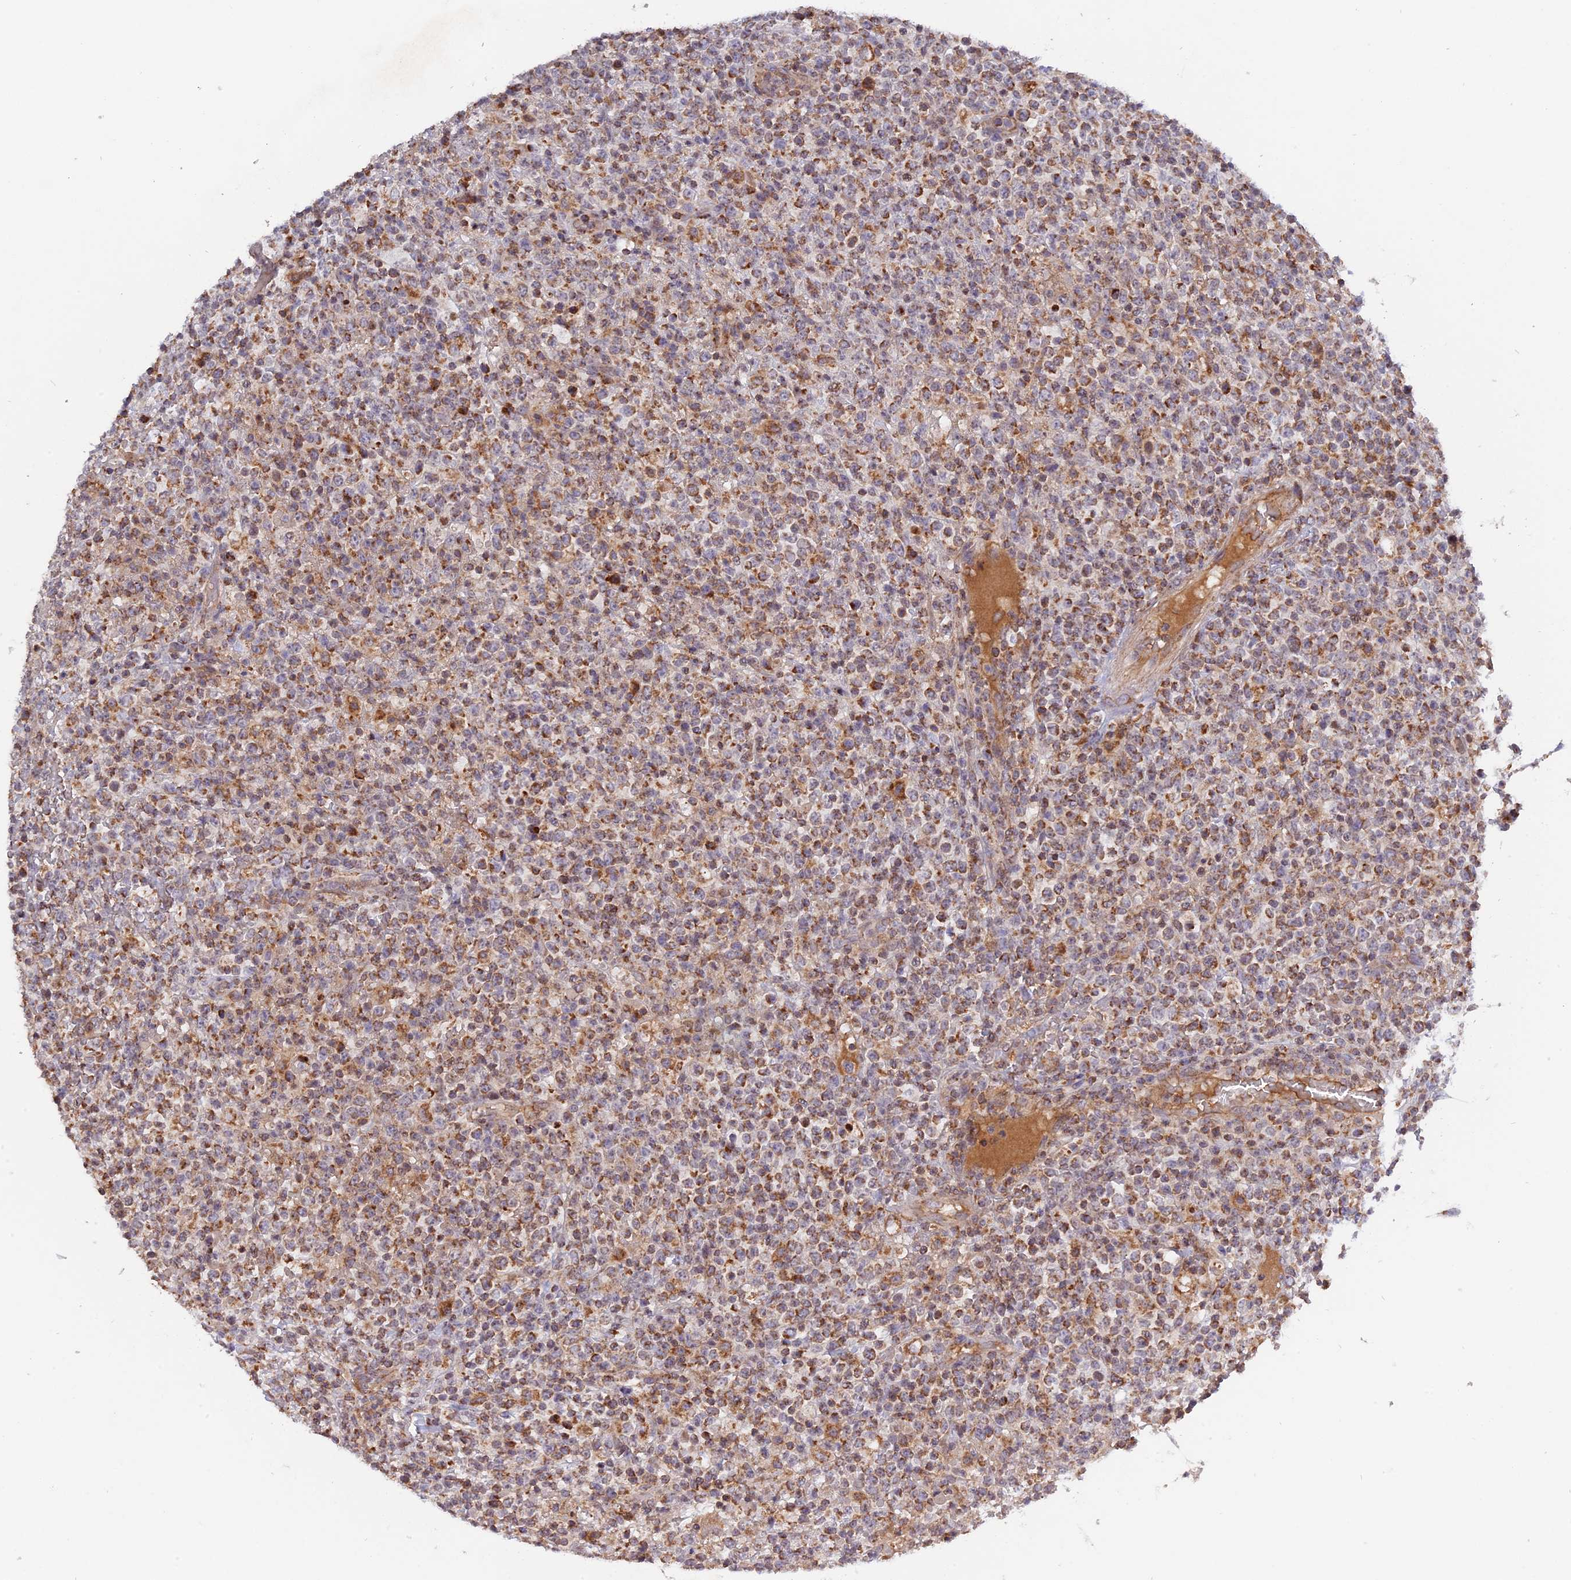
{"staining": {"intensity": "moderate", "quantity": "25%-75%", "location": "cytoplasmic/membranous"}, "tissue": "lymphoma", "cell_type": "Tumor cells", "image_type": "cancer", "snomed": [{"axis": "morphology", "description": "Malignant lymphoma, non-Hodgkin's type, High grade"}, {"axis": "topography", "description": "Colon"}], "caption": "Immunohistochemical staining of lymphoma demonstrates moderate cytoplasmic/membranous protein expression in about 25%-75% of tumor cells.", "gene": "MPV17L", "patient": {"sex": "female", "age": 53}}